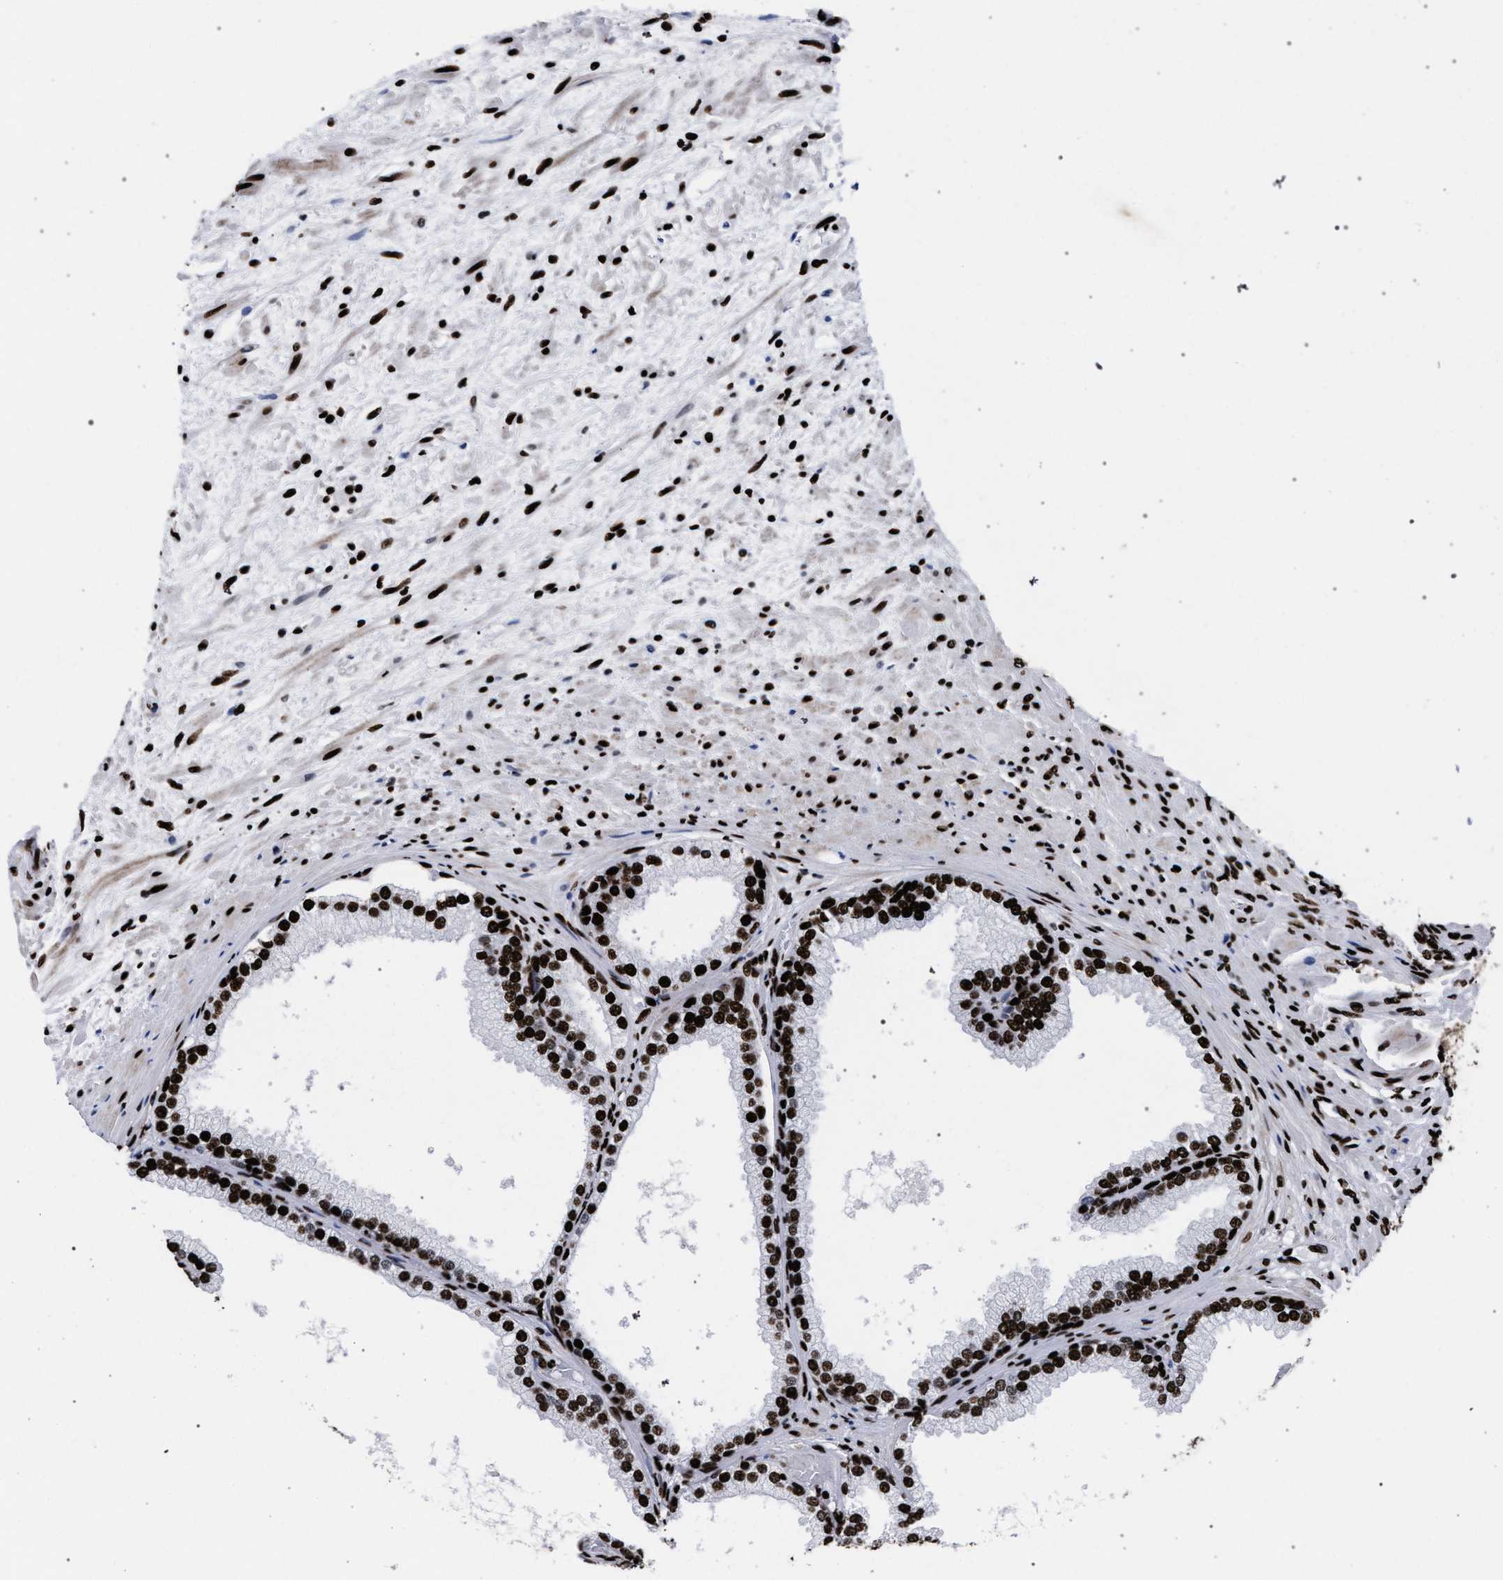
{"staining": {"intensity": "strong", "quantity": ">75%", "location": "nuclear"}, "tissue": "prostate", "cell_type": "Glandular cells", "image_type": "normal", "snomed": [{"axis": "morphology", "description": "Normal tissue, NOS"}, {"axis": "topography", "description": "Prostate"}], "caption": "Immunohistochemical staining of normal prostate exhibits high levels of strong nuclear positivity in approximately >75% of glandular cells.", "gene": "HNRNPA1", "patient": {"sex": "male", "age": 76}}